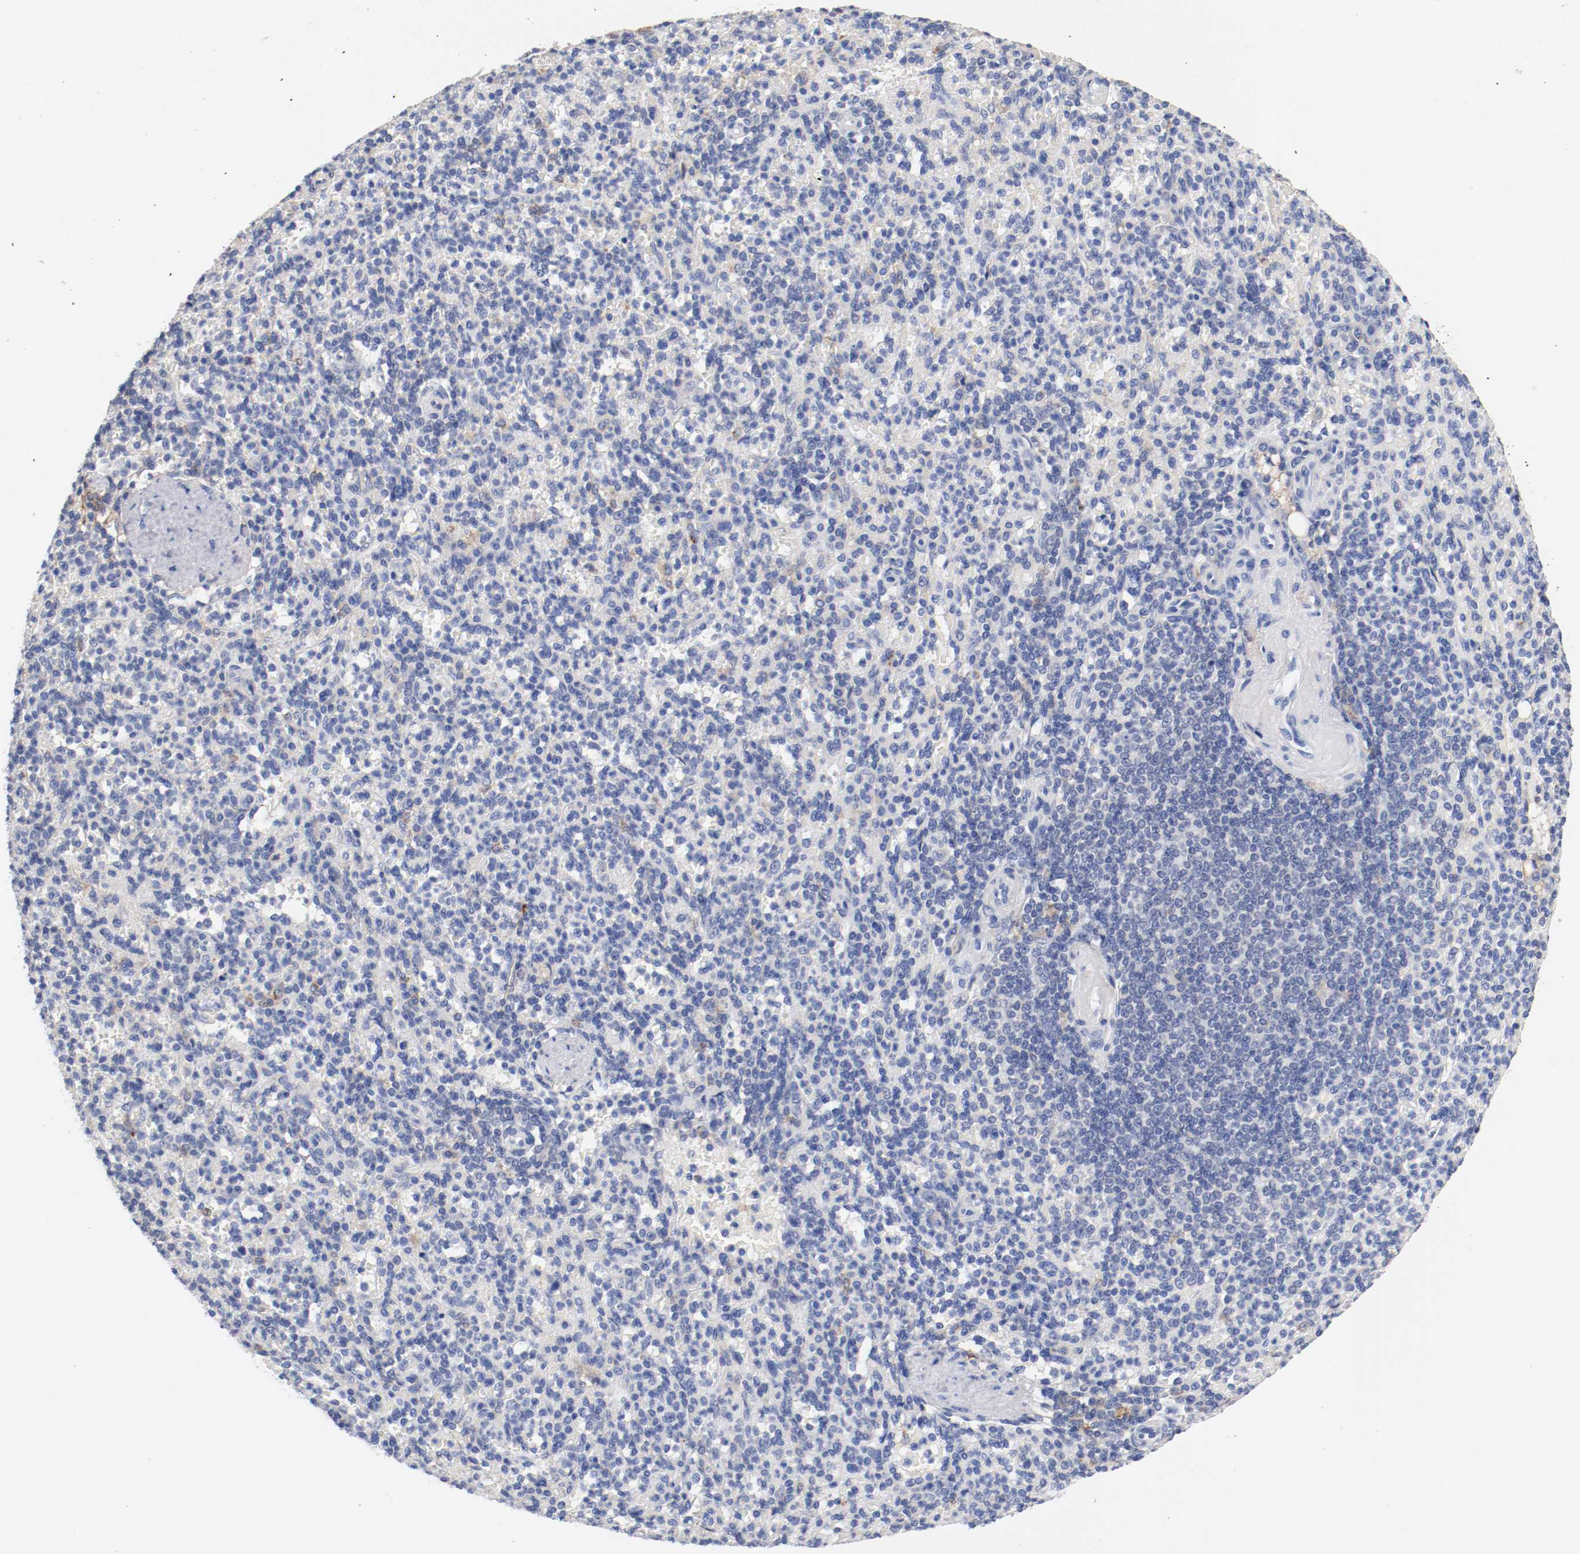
{"staining": {"intensity": "weak", "quantity": "<25%", "location": "cytoplasmic/membranous"}, "tissue": "spleen", "cell_type": "Cells in red pulp", "image_type": "normal", "snomed": [{"axis": "morphology", "description": "Normal tissue, NOS"}, {"axis": "topography", "description": "Spleen"}], "caption": "A photomicrograph of human spleen is negative for staining in cells in red pulp.", "gene": "FGFBP1", "patient": {"sex": "female", "age": 74}}